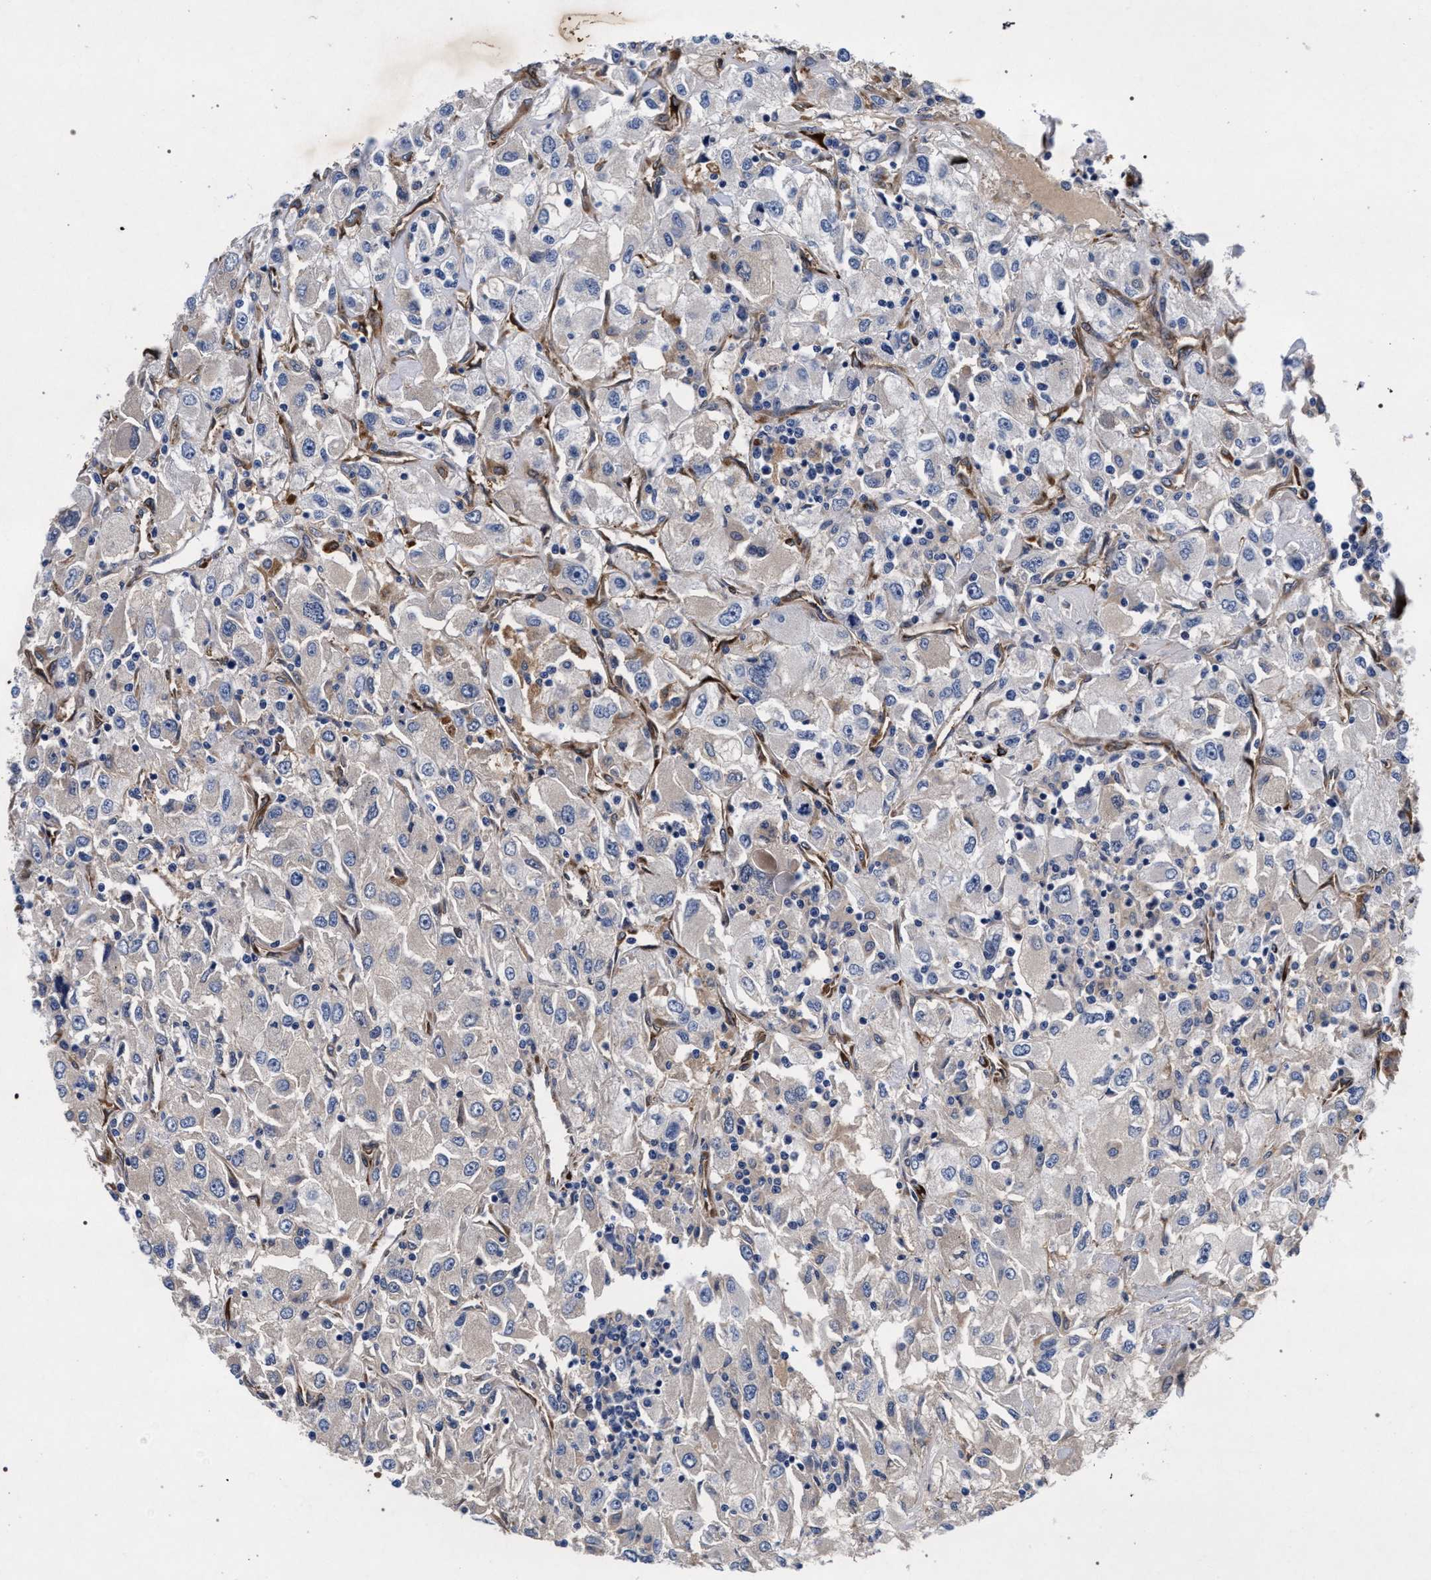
{"staining": {"intensity": "negative", "quantity": "none", "location": "none"}, "tissue": "renal cancer", "cell_type": "Tumor cells", "image_type": "cancer", "snomed": [{"axis": "morphology", "description": "Adenocarcinoma, NOS"}, {"axis": "topography", "description": "Kidney"}], "caption": "Immunohistochemical staining of human renal cancer (adenocarcinoma) demonstrates no significant positivity in tumor cells.", "gene": "NEK7", "patient": {"sex": "female", "age": 52}}